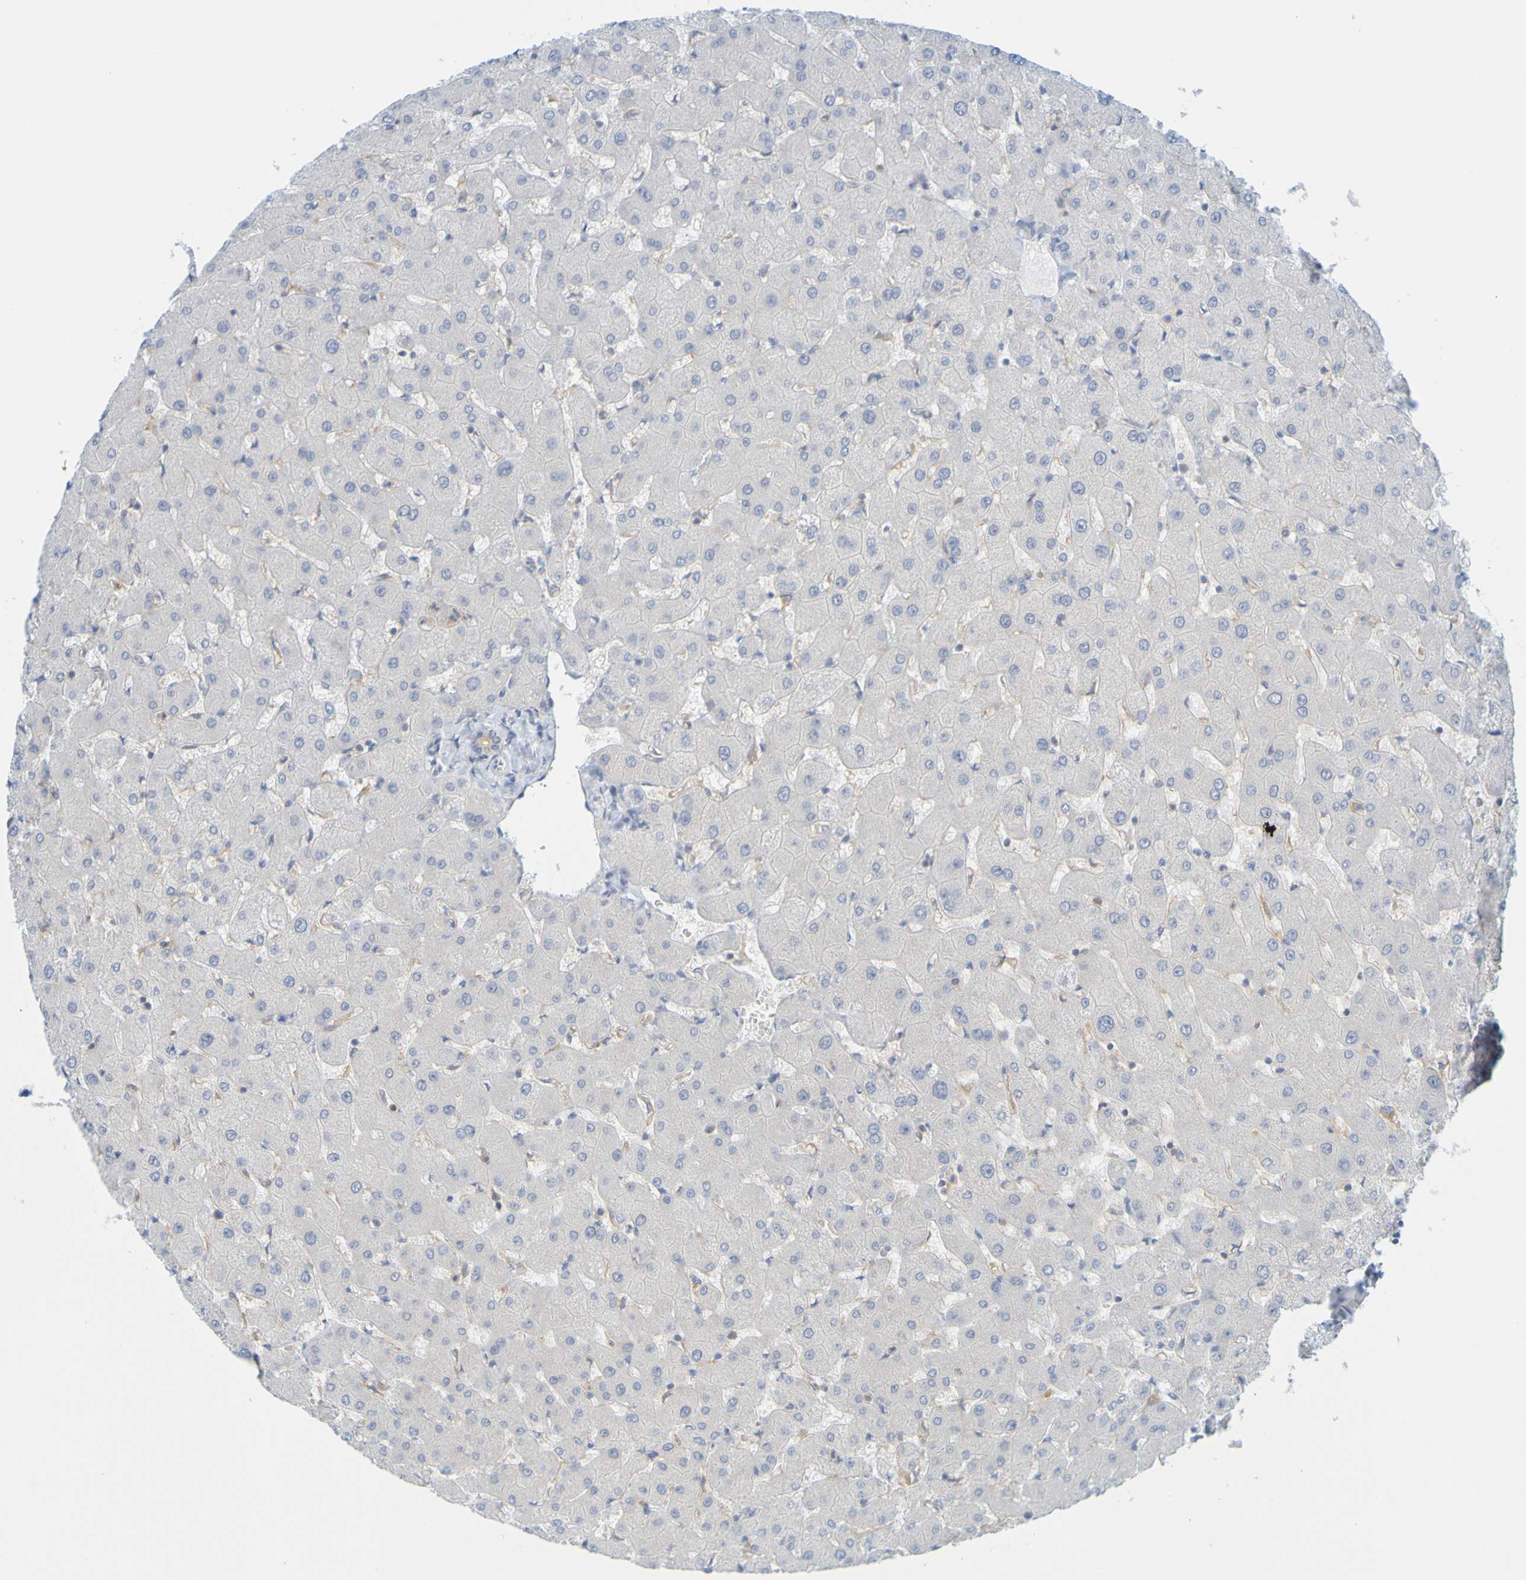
{"staining": {"intensity": "negative", "quantity": "none", "location": "none"}, "tissue": "liver", "cell_type": "Cholangiocytes", "image_type": "normal", "snomed": [{"axis": "morphology", "description": "Normal tissue, NOS"}, {"axis": "topography", "description": "Liver"}], "caption": "High power microscopy image of an IHC micrograph of benign liver, revealing no significant staining in cholangiocytes.", "gene": "APPL1", "patient": {"sex": "female", "age": 63}}